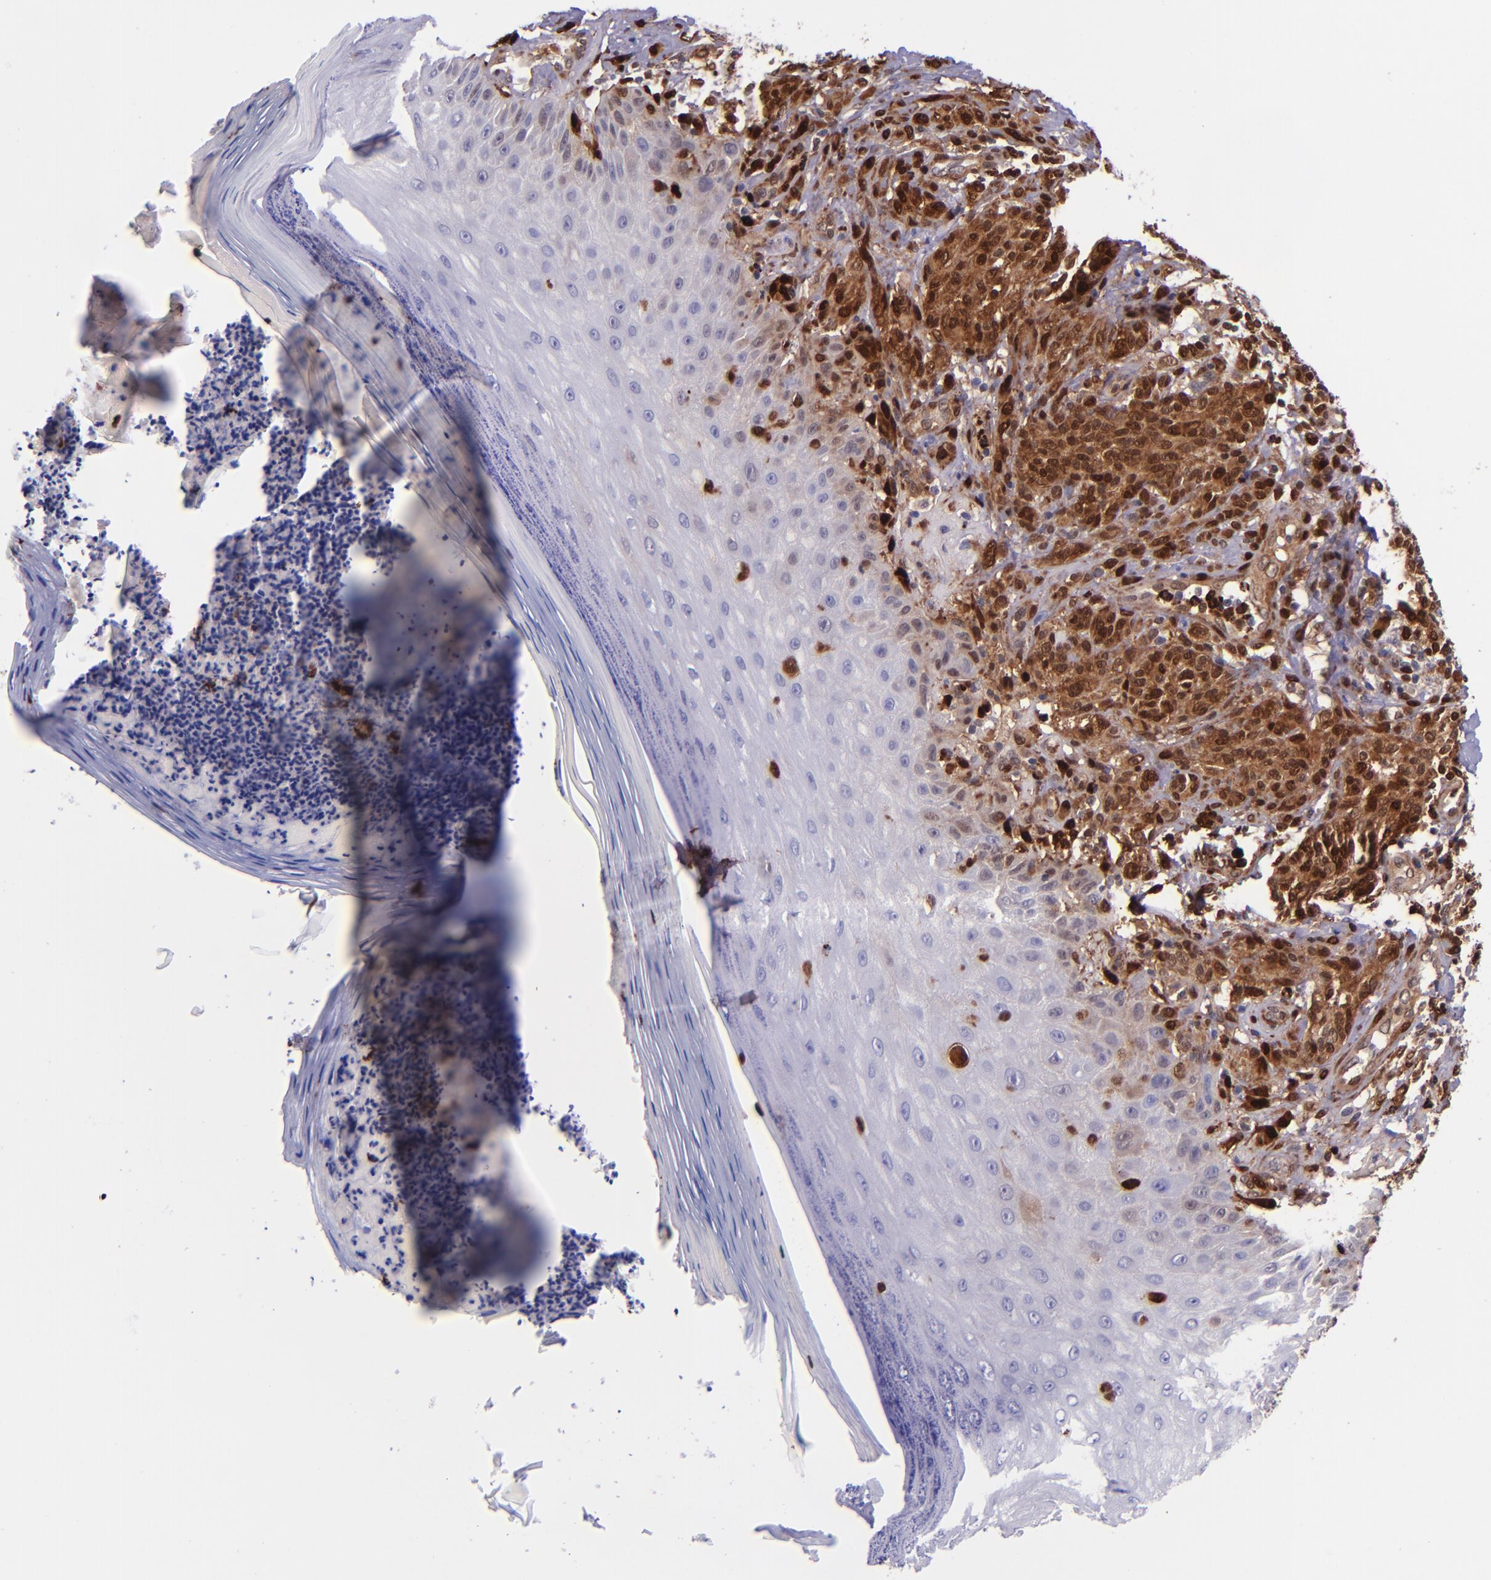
{"staining": {"intensity": "moderate", "quantity": ">75%", "location": "cytoplasmic/membranous"}, "tissue": "melanoma", "cell_type": "Tumor cells", "image_type": "cancer", "snomed": [{"axis": "morphology", "description": "Malignant melanoma, NOS"}, {"axis": "topography", "description": "Skin"}], "caption": "High-magnification brightfield microscopy of malignant melanoma stained with DAB (3,3'-diaminobenzidine) (brown) and counterstained with hematoxylin (blue). tumor cells exhibit moderate cytoplasmic/membranous expression is seen in approximately>75% of cells.", "gene": "LGALS1", "patient": {"sex": "male", "age": 57}}